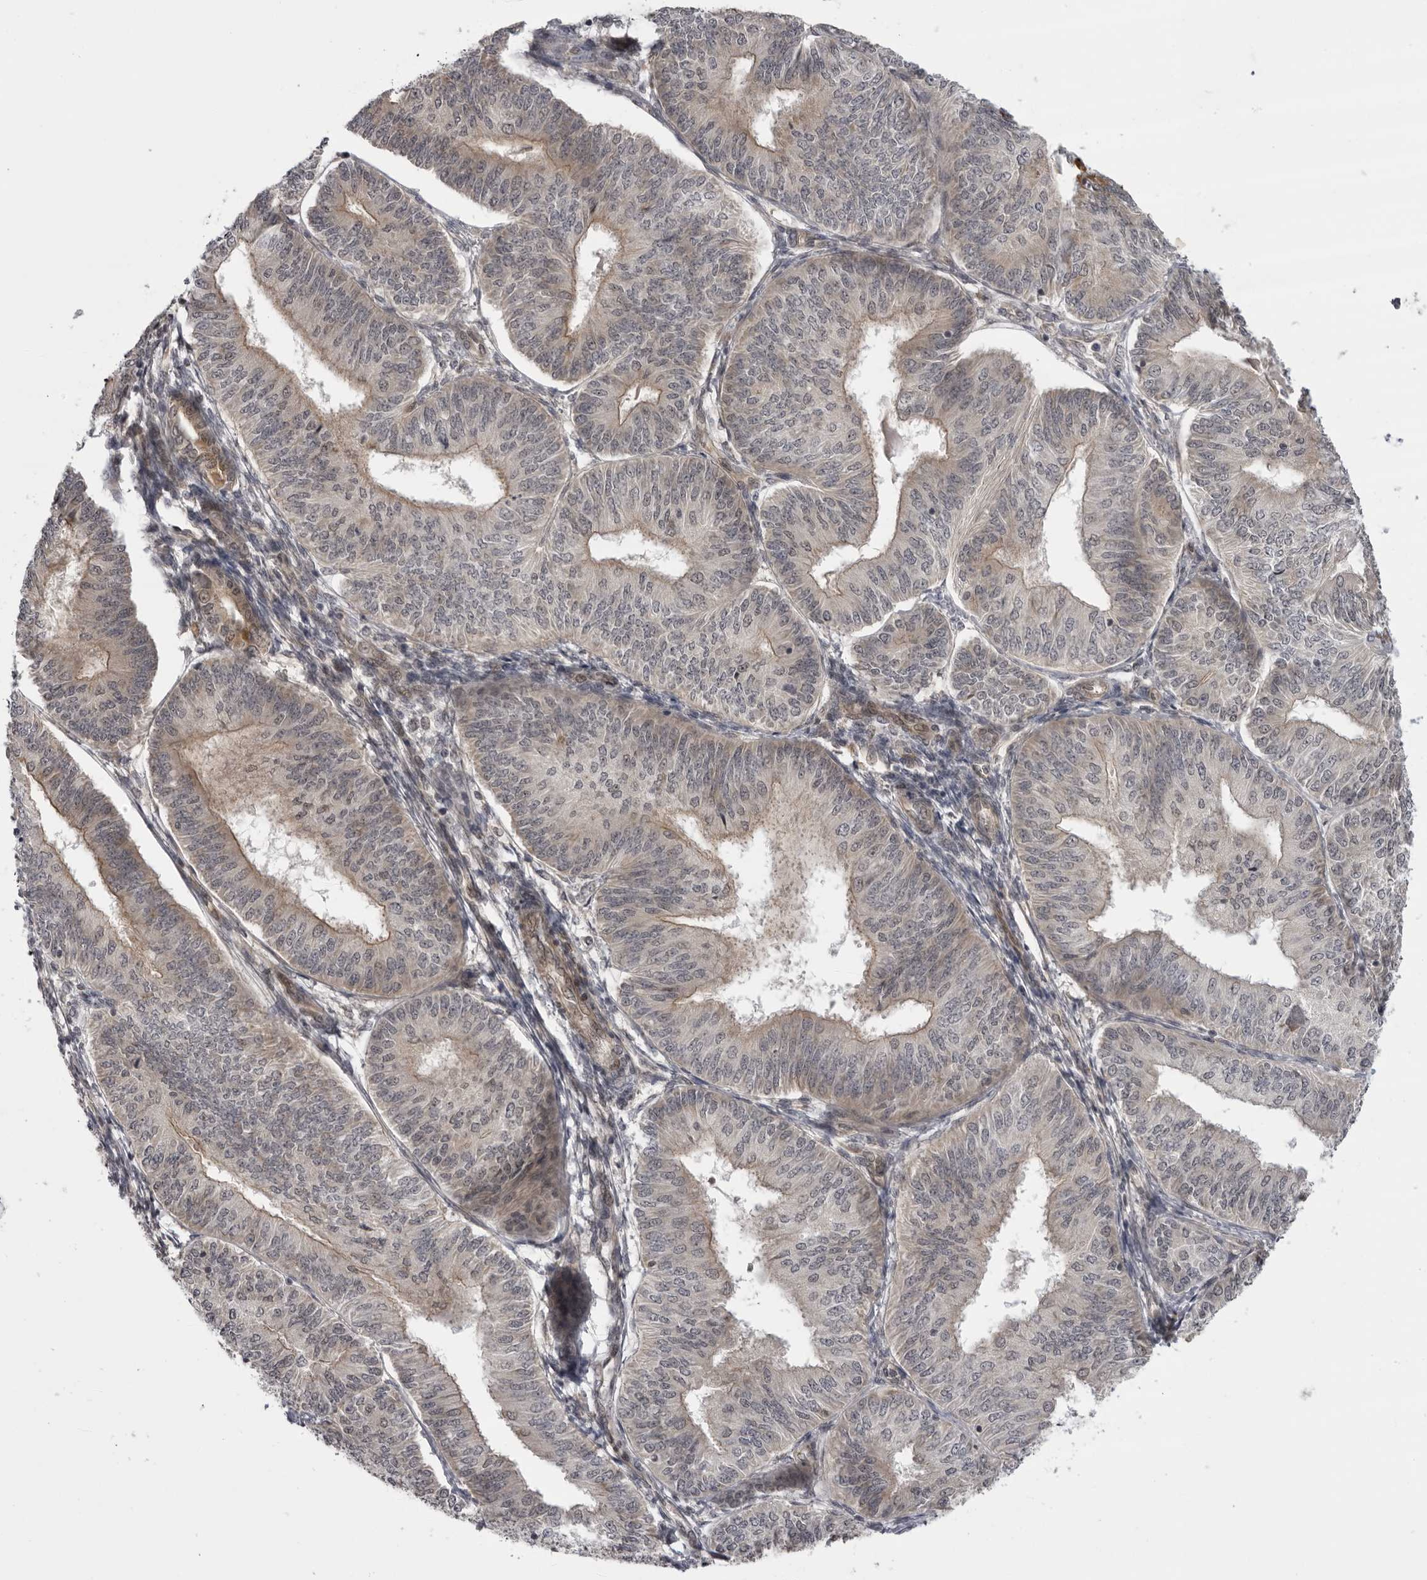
{"staining": {"intensity": "weak", "quantity": "<25%", "location": "cytoplasmic/membranous"}, "tissue": "endometrial cancer", "cell_type": "Tumor cells", "image_type": "cancer", "snomed": [{"axis": "morphology", "description": "Adenocarcinoma, NOS"}, {"axis": "topography", "description": "Endometrium"}], "caption": "Tumor cells show no significant staining in endometrial cancer (adenocarcinoma).", "gene": "DNAH14", "patient": {"sex": "female", "age": 58}}